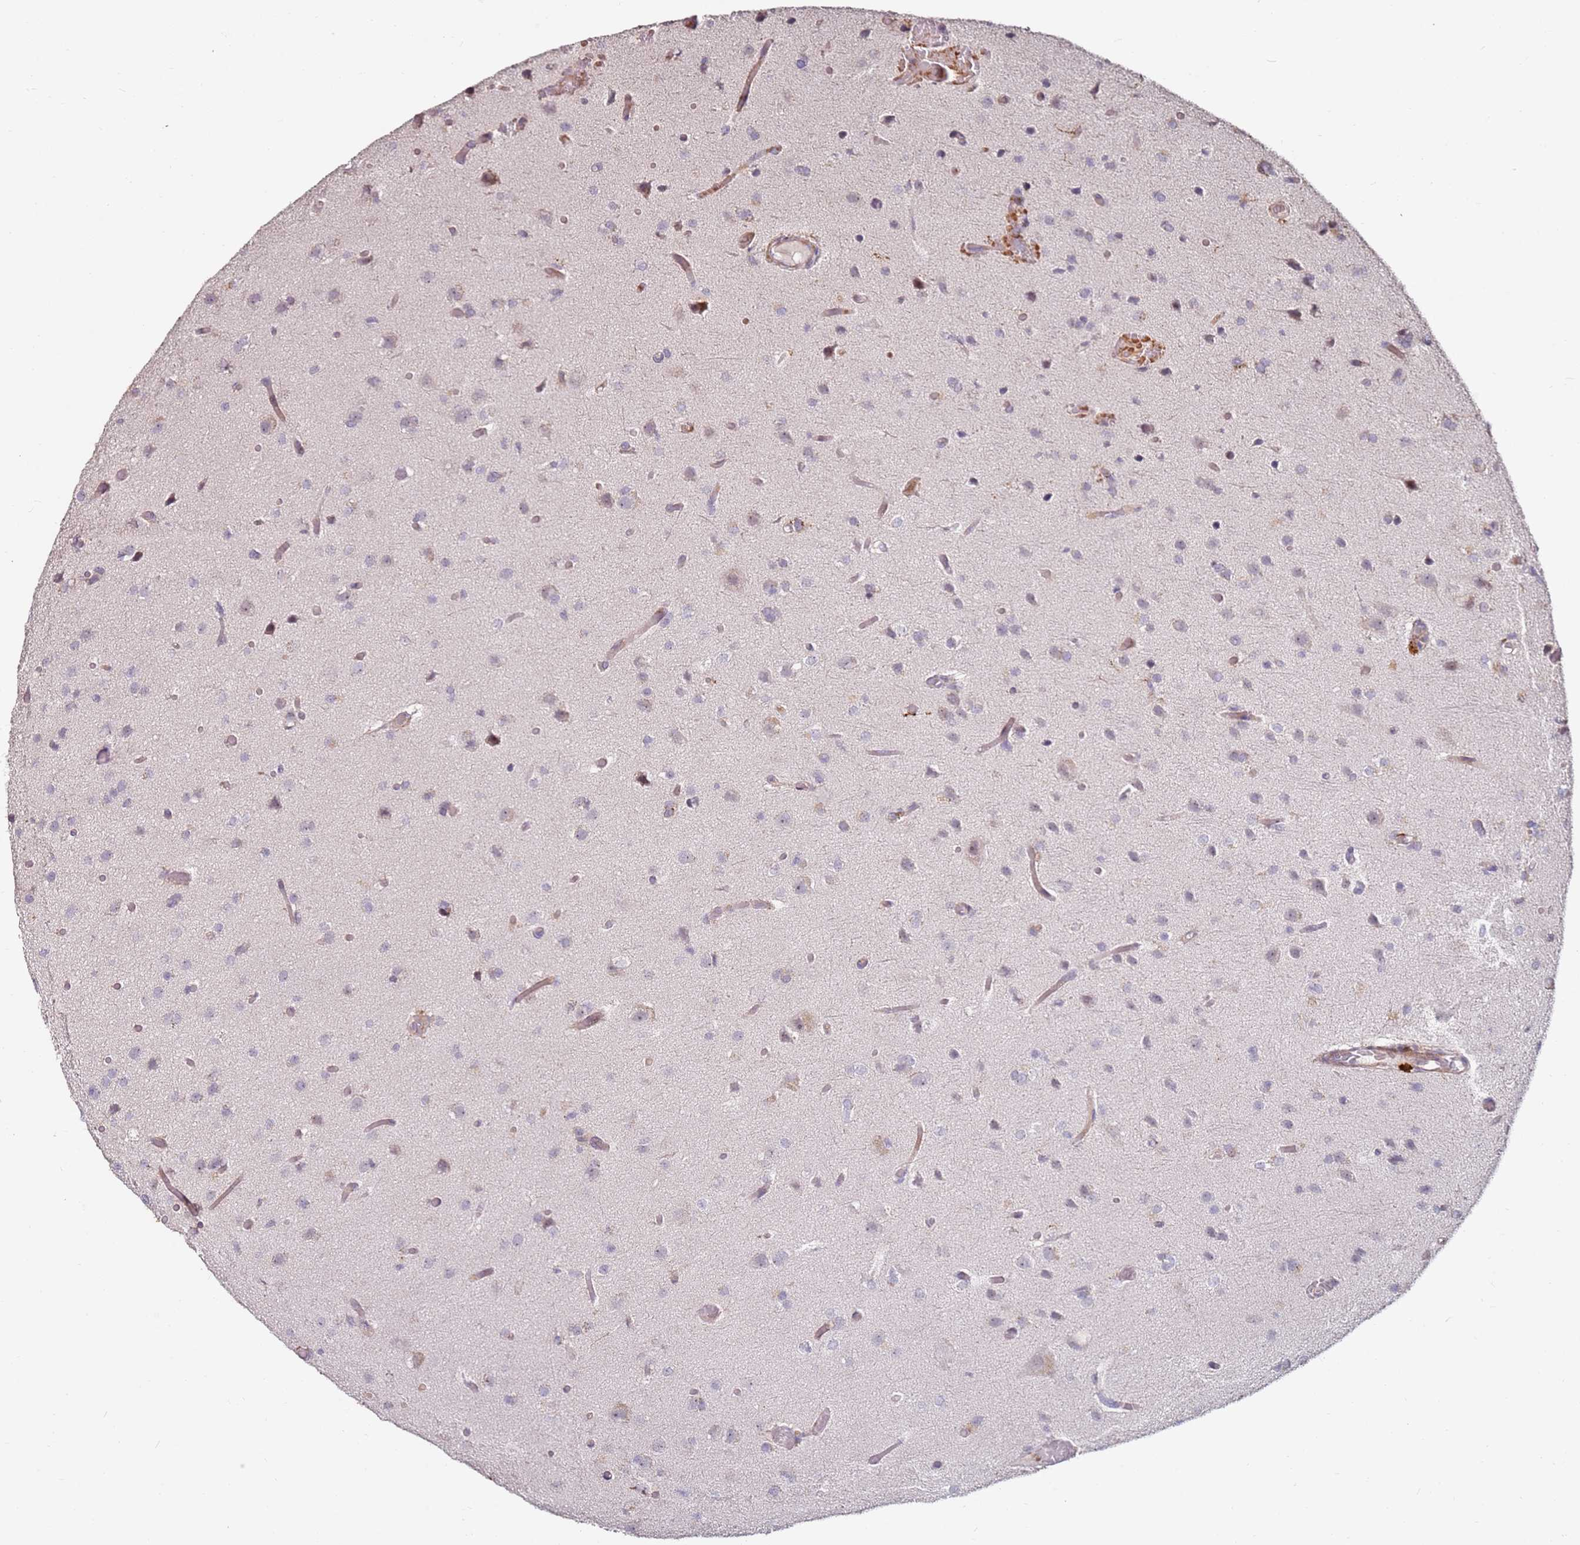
{"staining": {"intensity": "negative", "quantity": "none", "location": "none"}, "tissue": "glioma", "cell_type": "Tumor cells", "image_type": "cancer", "snomed": [{"axis": "morphology", "description": "Glioma, malignant, High grade"}, {"axis": "topography", "description": "Brain"}], "caption": "IHC histopathology image of neoplastic tissue: glioma stained with DAB shows no significant protein staining in tumor cells.", "gene": "RARS2", "patient": {"sex": "female", "age": 50}}